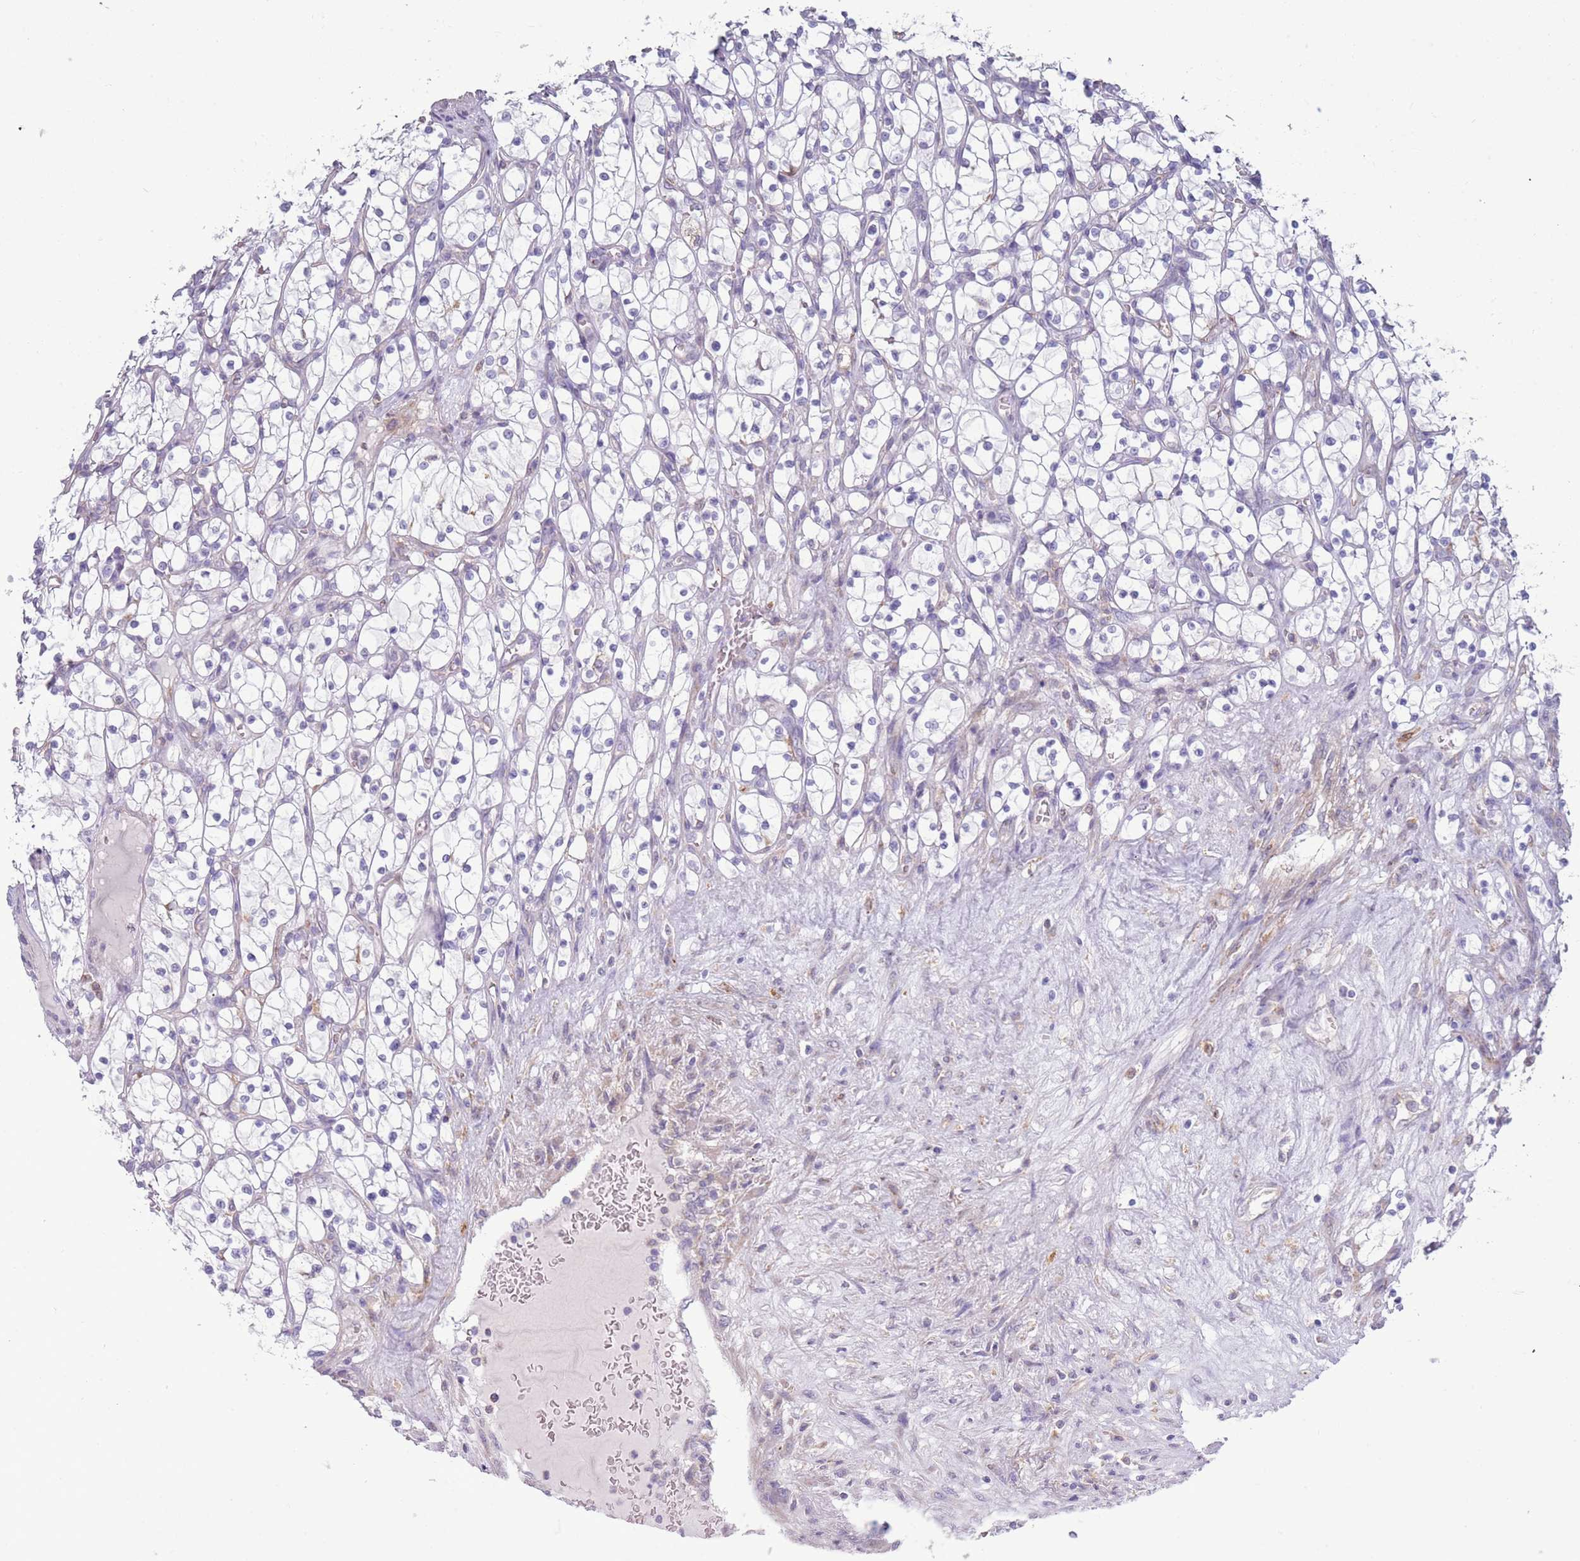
{"staining": {"intensity": "negative", "quantity": "none", "location": "none"}, "tissue": "renal cancer", "cell_type": "Tumor cells", "image_type": "cancer", "snomed": [{"axis": "morphology", "description": "Adenocarcinoma, NOS"}, {"axis": "topography", "description": "Kidney"}], "caption": "DAB immunohistochemical staining of human renal adenocarcinoma demonstrates no significant expression in tumor cells.", "gene": "ACSBG1", "patient": {"sex": "female", "age": 69}}